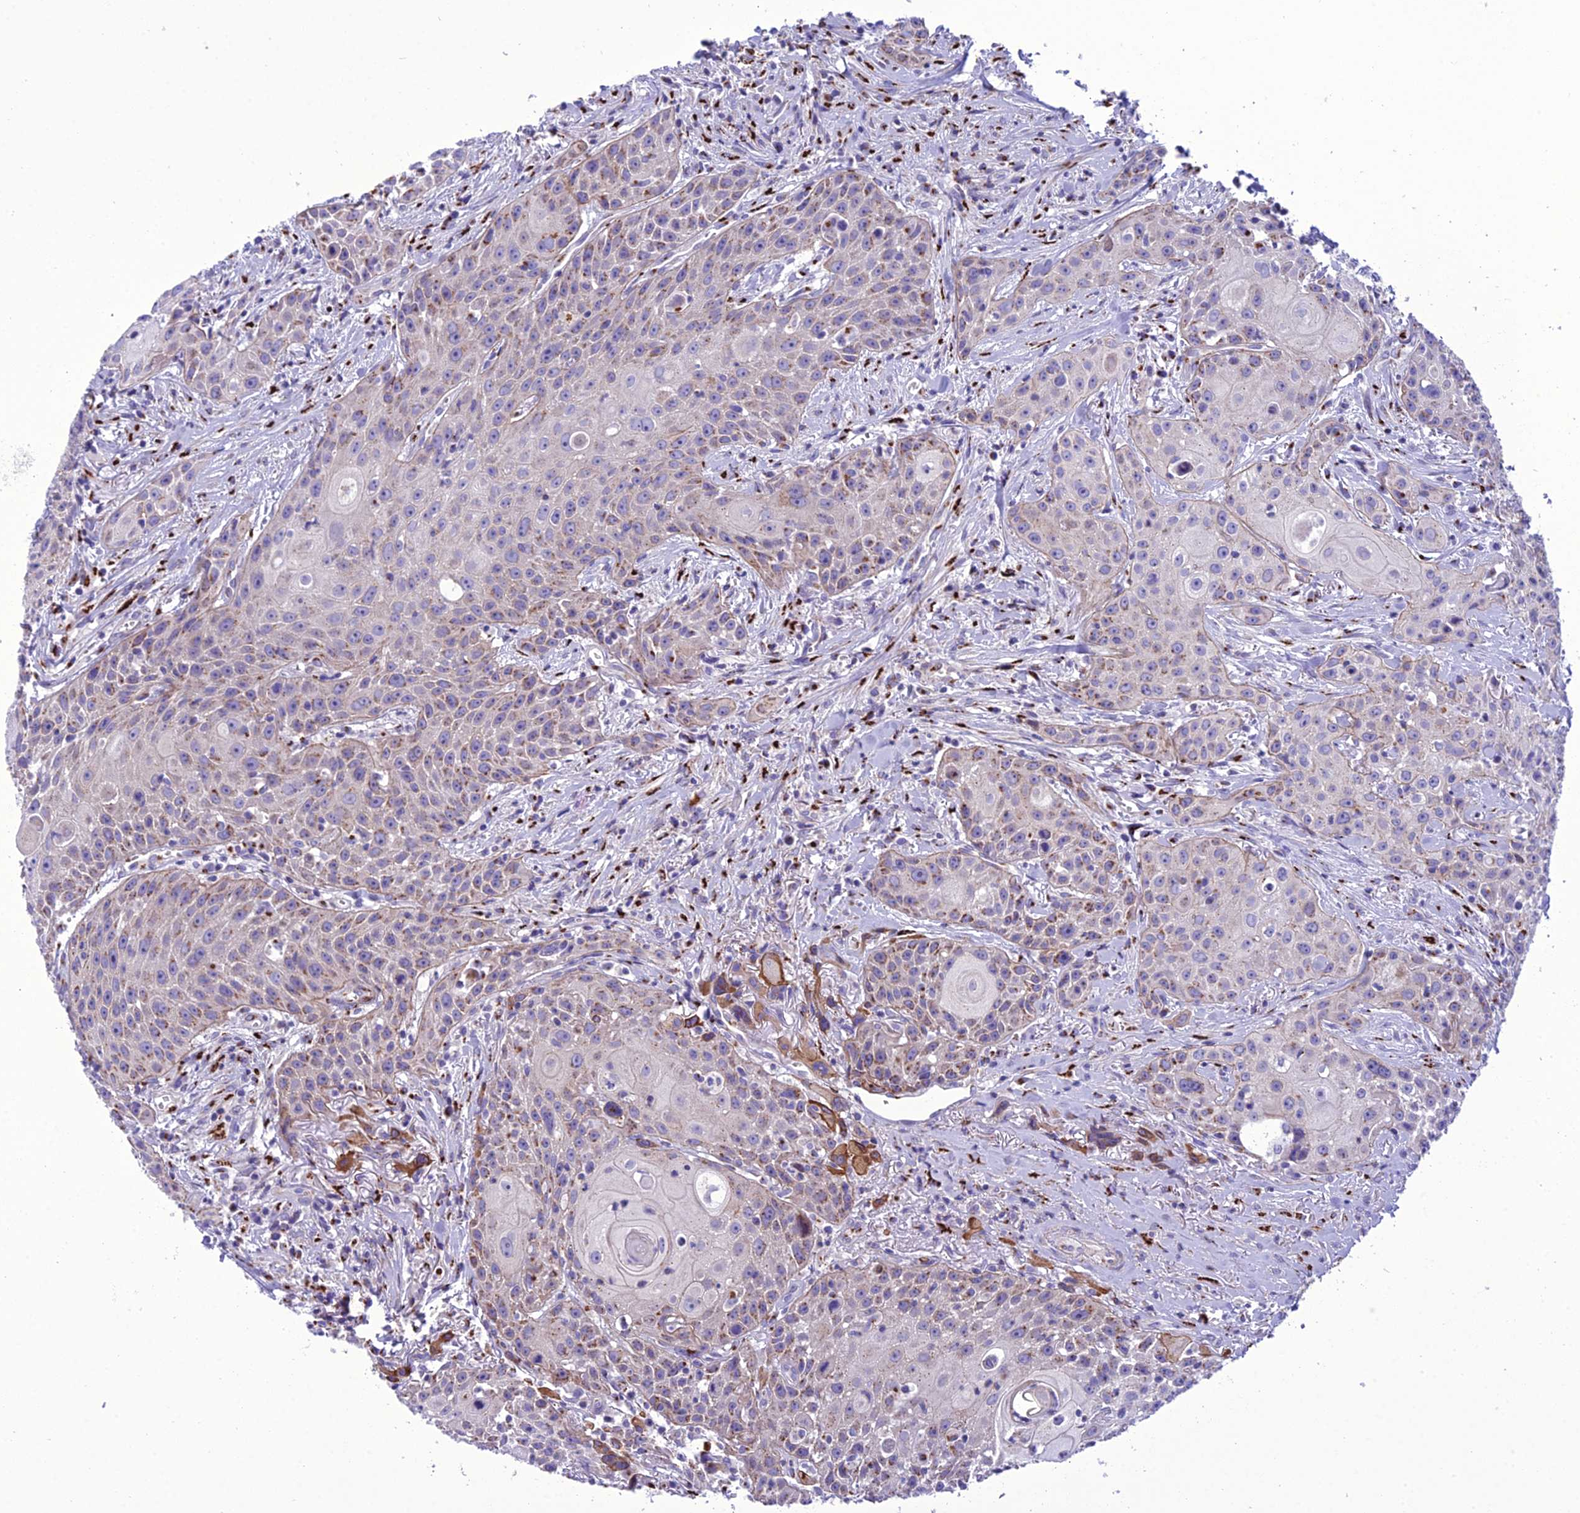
{"staining": {"intensity": "moderate", "quantity": "25%-75%", "location": "cytoplasmic/membranous"}, "tissue": "head and neck cancer", "cell_type": "Tumor cells", "image_type": "cancer", "snomed": [{"axis": "morphology", "description": "Squamous cell carcinoma, NOS"}, {"axis": "topography", "description": "Oral tissue"}, {"axis": "topography", "description": "Head-Neck"}], "caption": "This micrograph exhibits head and neck cancer stained with IHC to label a protein in brown. The cytoplasmic/membranous of tumor cells show moderate positivity for the protein. Nuclei are counter-stained blue.", "gene": "GOLM2", "patient": {"sex": "female", "age": 82}}